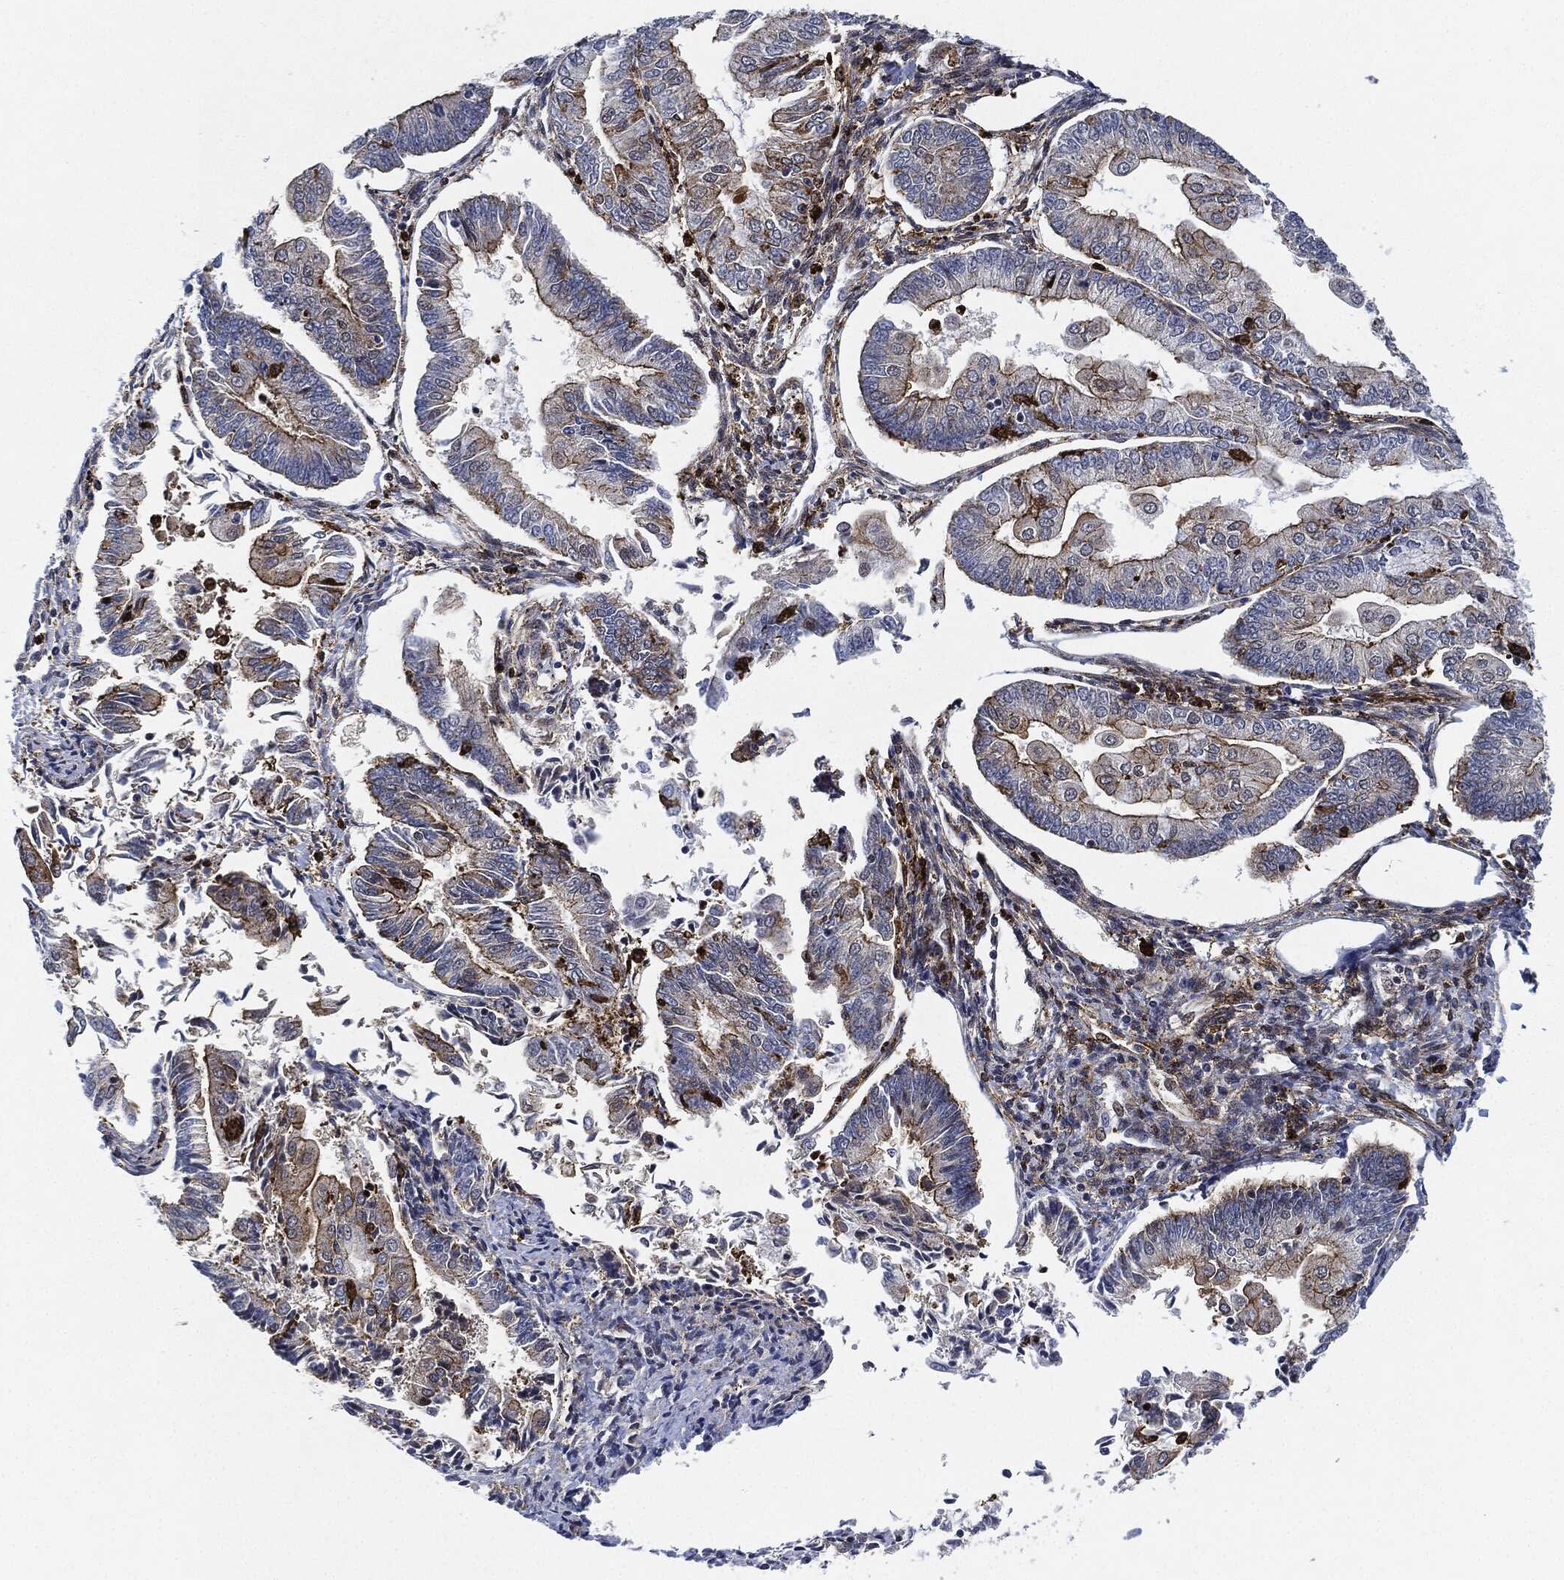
{"staining": {"intensity": "strong", "quantity": "<25%", "location": "cytoplasmic/membranous"}, "tissue": "endometrial cancer", "cell_type": "Tumor cells", "image_type": "cancer", "snomed": [{"axis": "morphology", "description": "Adenocarcinoma, NOS"}, {"axis": "topography", "description": "Endometrium"}], "caption": "Tumor cells show strong cytoplasmic/membranous positivity in approximately <25% of cells in endometrial cancer.", "gene": "NANOS3", "patient": {"sex": "female", "age": 56}}